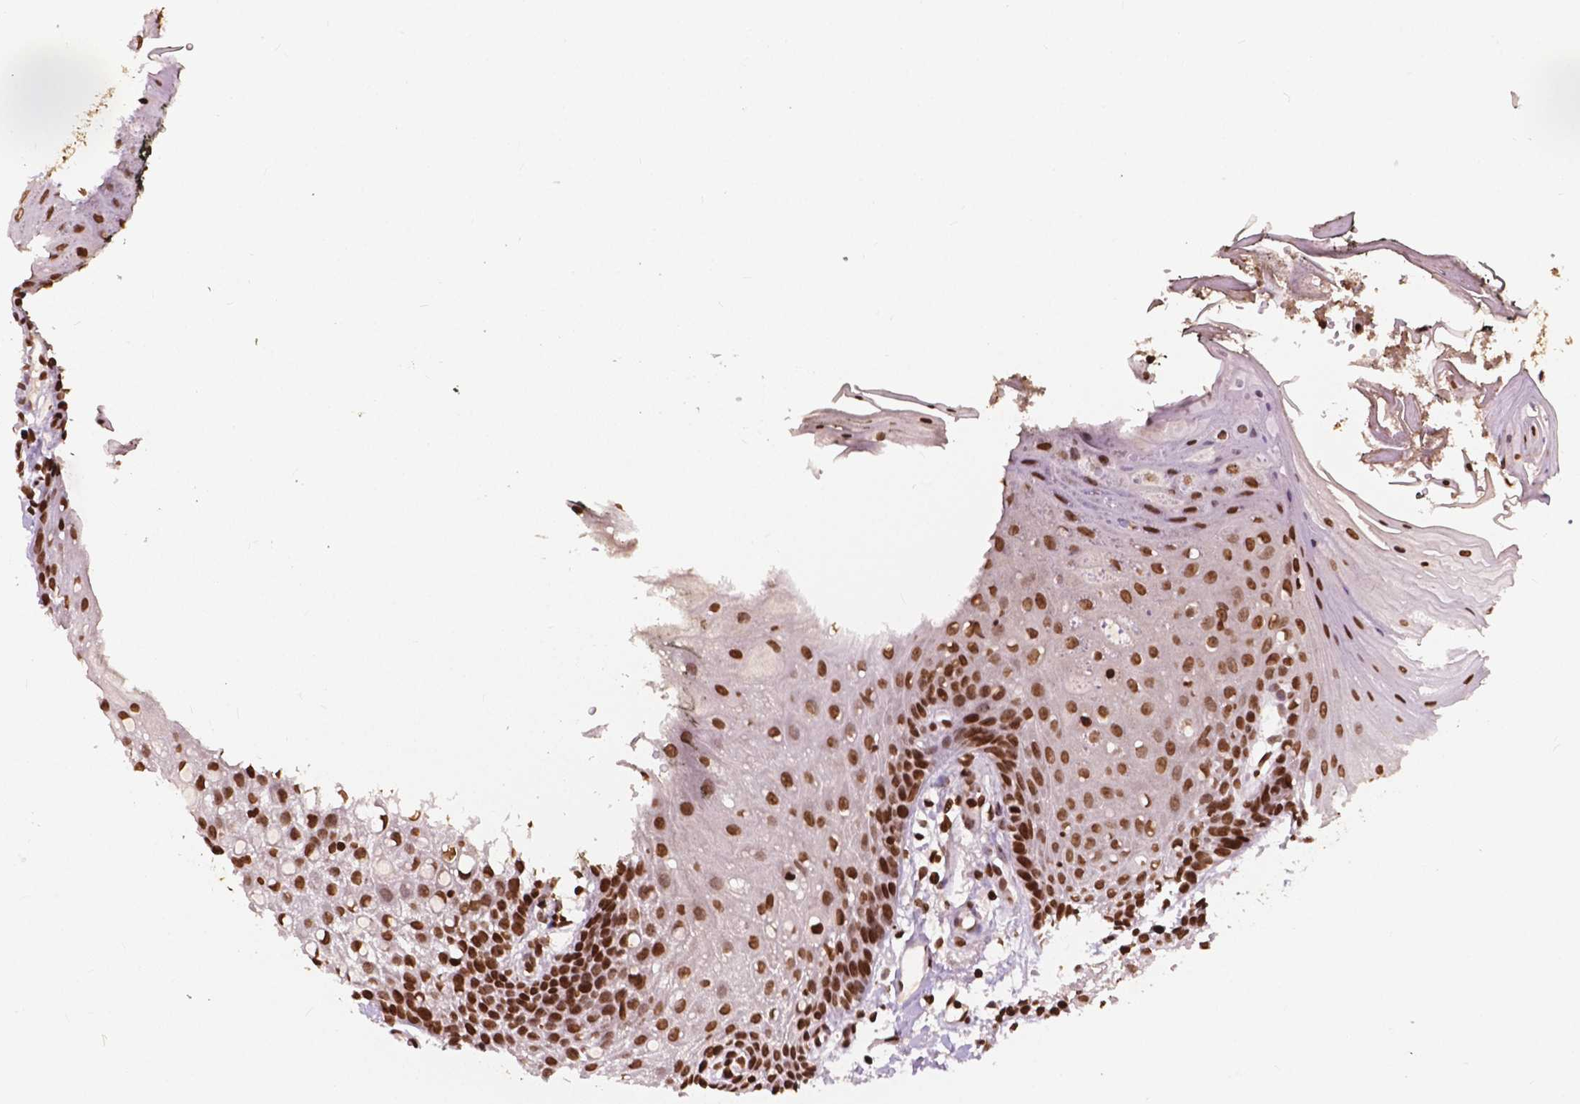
{"staining": {"intensity": "strong", "quantity": ">75%", "location": "nuclear"}, "tissue": "oral mucosa", "cell_type": "Squamous epithelial cells", "image_type": "normal", "snomed": [{"axis": "morphology", "description": "Normal tissue, NOS"}, {"axis": "morphology", "description": "Squamous cell carcinoma, NOS"}, {"axis": "topography", "description": "Oral tissue"}, {"axis": "topography", "description": "Head-Neck"}], "caption": "The histopathology image displays immunohistochemical staining of unremarkable oral mucosa. There is strong nuclear staining is seen in approximately >75% of squamous epithelial cells. Nuclei are stained in blue.", "gene": "H3C7", "patient": {"sex": "male", "age": 69}}